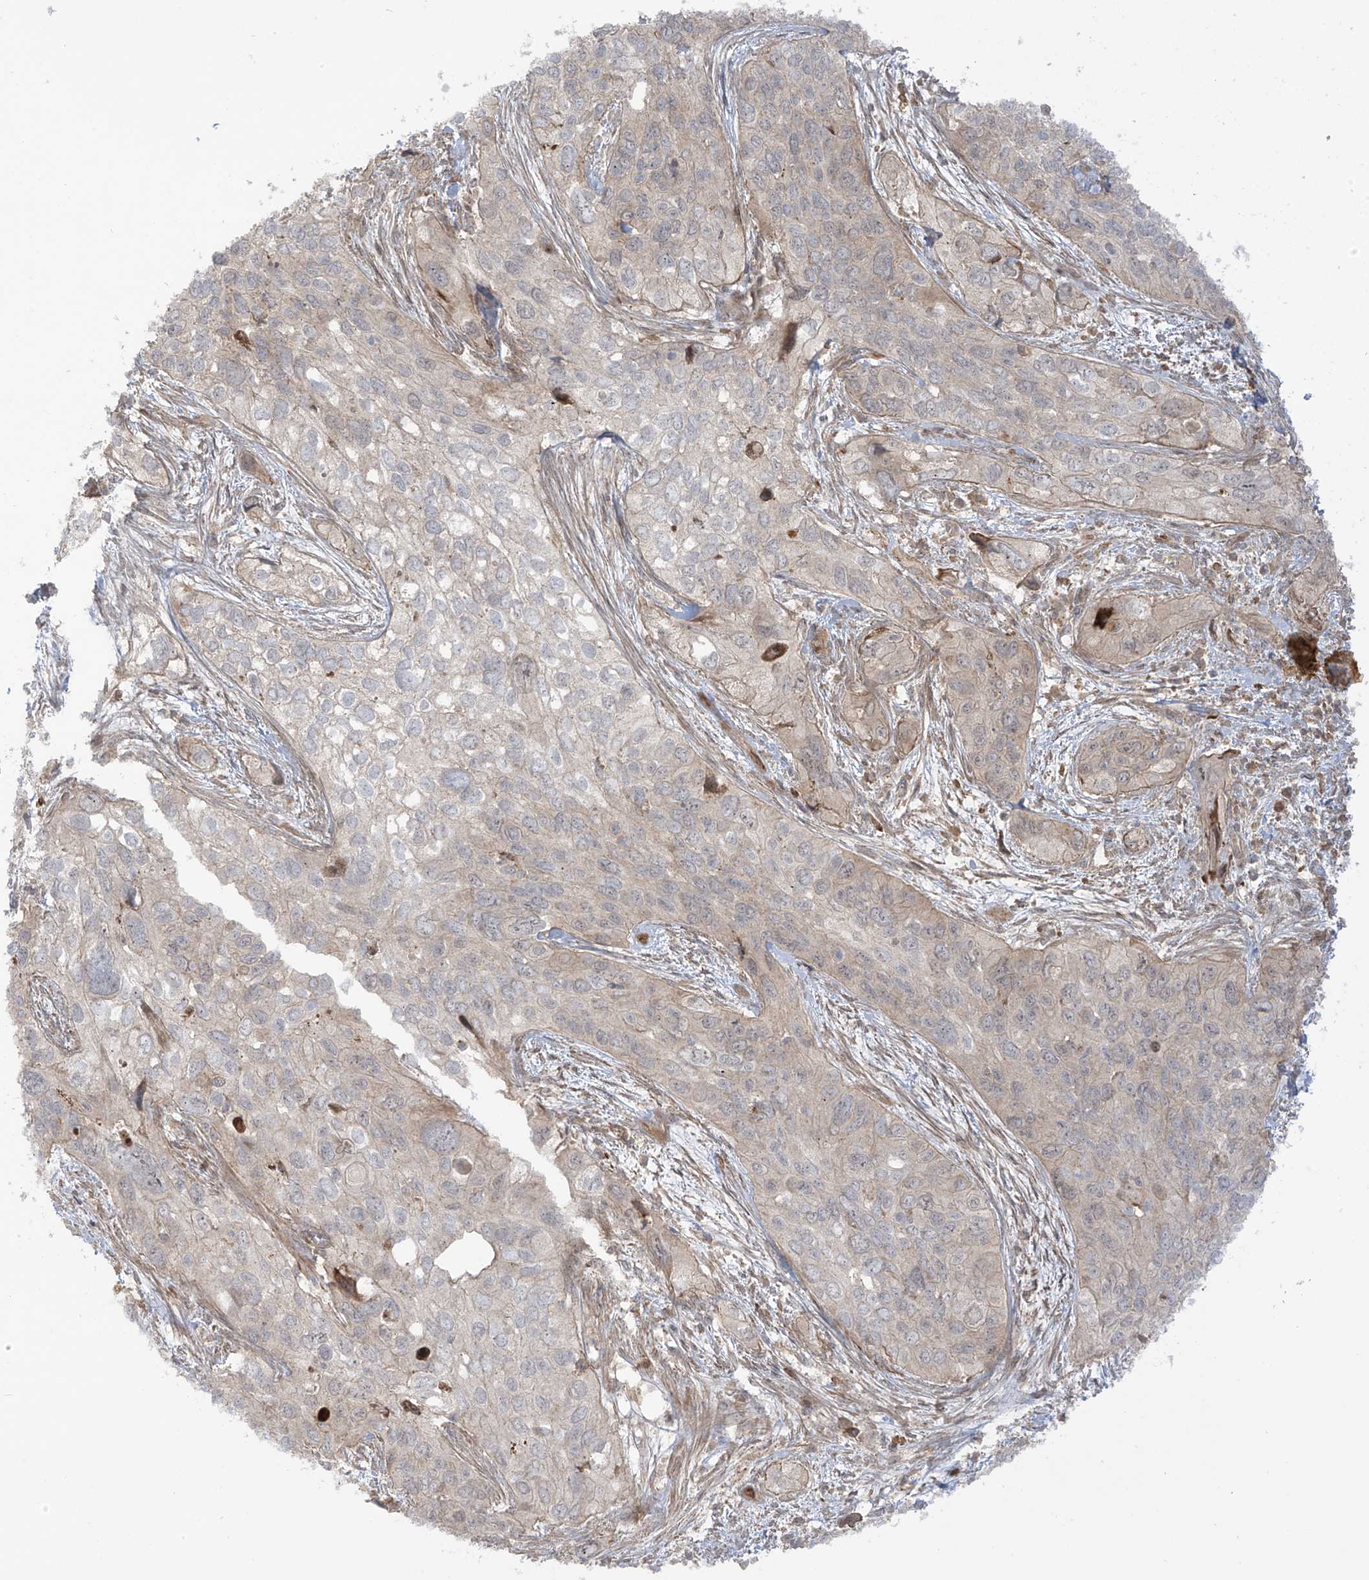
{"staining": {"intensity": "negative", "quantity": "none", "location": "none"}, "tissue": "cervical cancer", "cell_type": "Tumor cells", "image_type": "cancer", "snomed": [{"axis": "morphology", "description": "Squamous cell carcinoma, NOS"}, {"axis": "topography", "description": "Cervix"}], "caption": "Human cervical squamous cell carcinoma stained for a protein using immunohistochemistry (IHC) demonstrates no expression in tumor cells.", "gene": "ENTR1", "patient": {"sex": "female", "age": 55}}